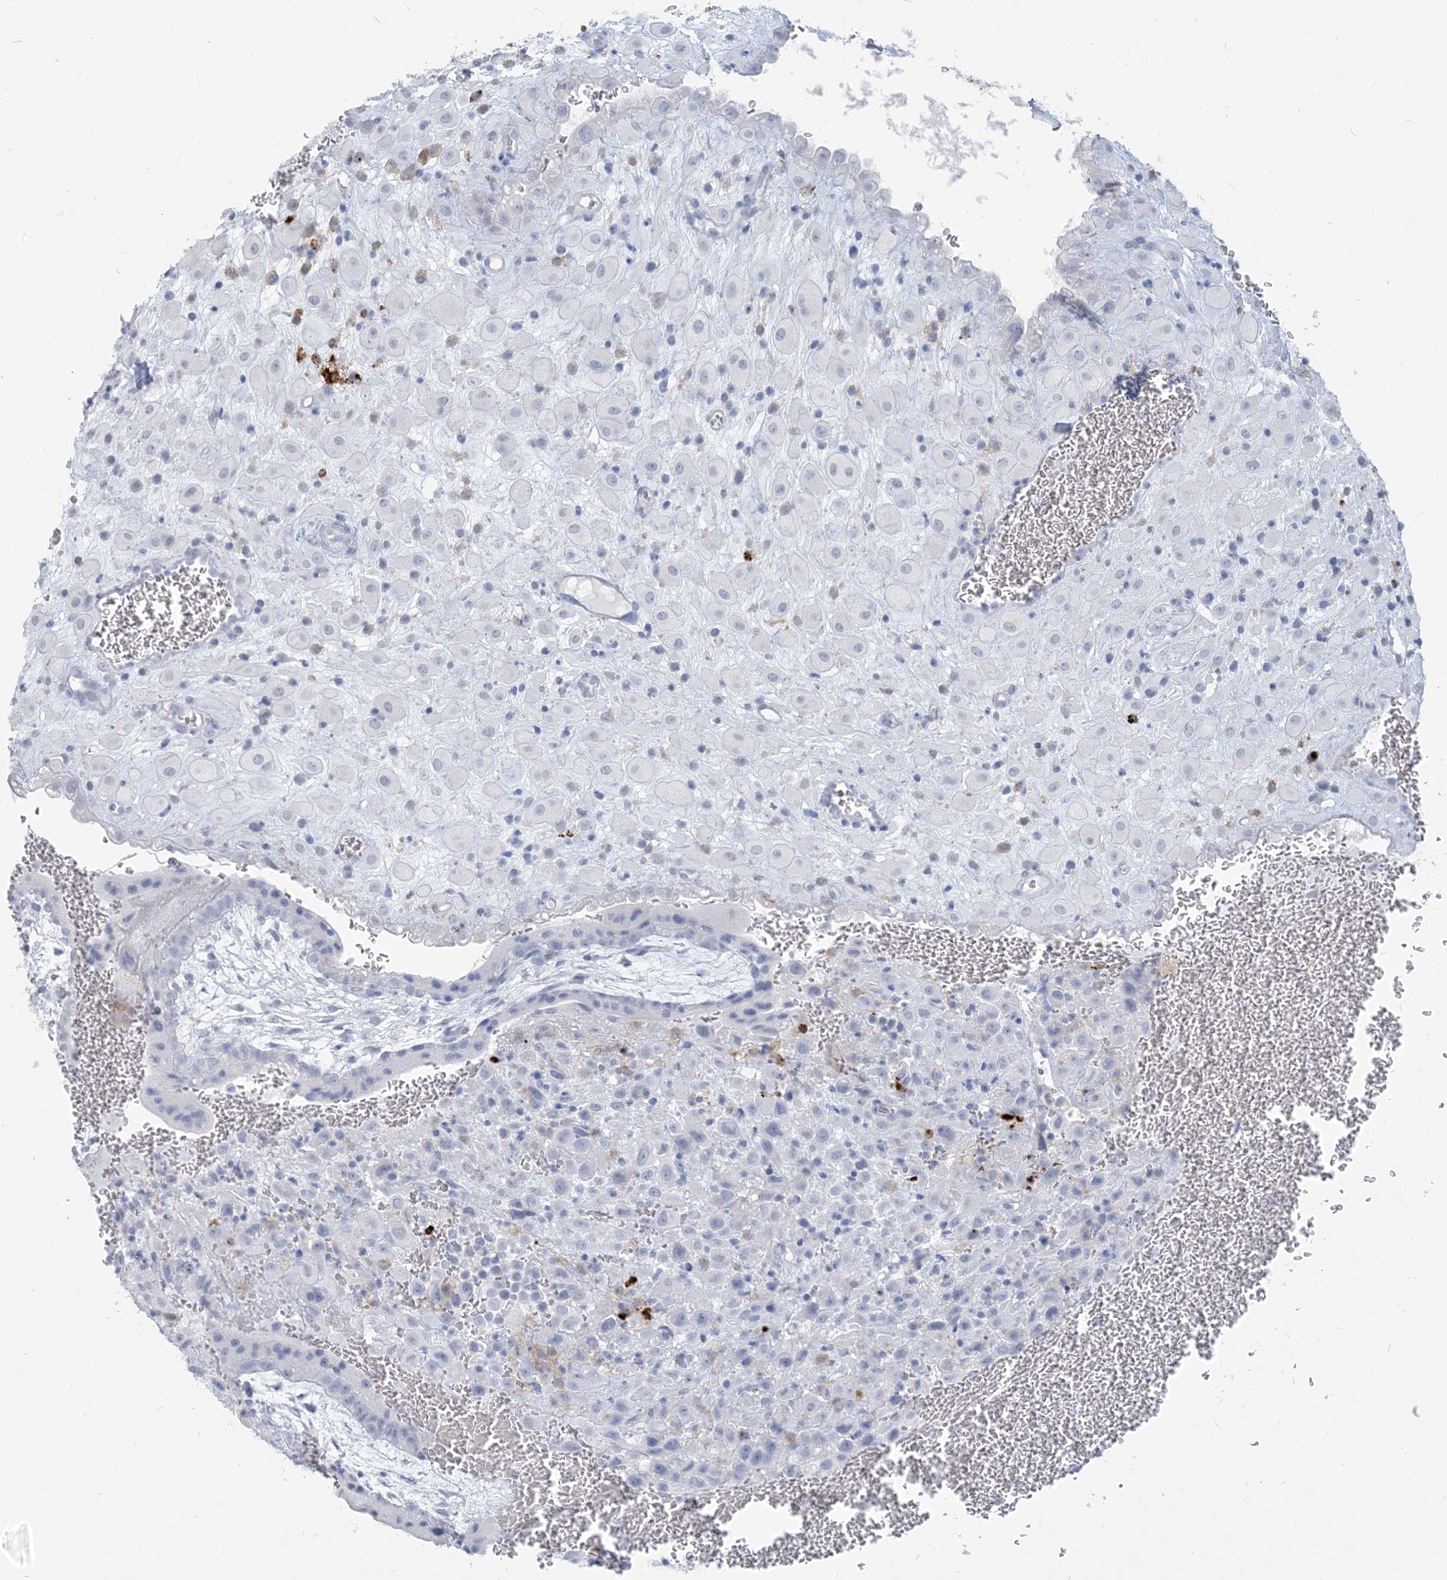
{"staining": {"intensity": "negative", "quantity": "none", "location": "none"}, "tissue": "placenta", "cell_type": "Decidual cells", "image_type": "normal", "snomed": [{"axis": "morphology", "description": "Normal tissue, NOS"}, {"axis": "topography", "description": "Placenta"}], "caption": "Normal placenta was stained to show a protein in brown. There is no significant expression in decidual cells. (DAB immunohistochemistry (IHC), high magnification).", "gene": "HLA", "patient": {"sex": "female", "age": 35}}